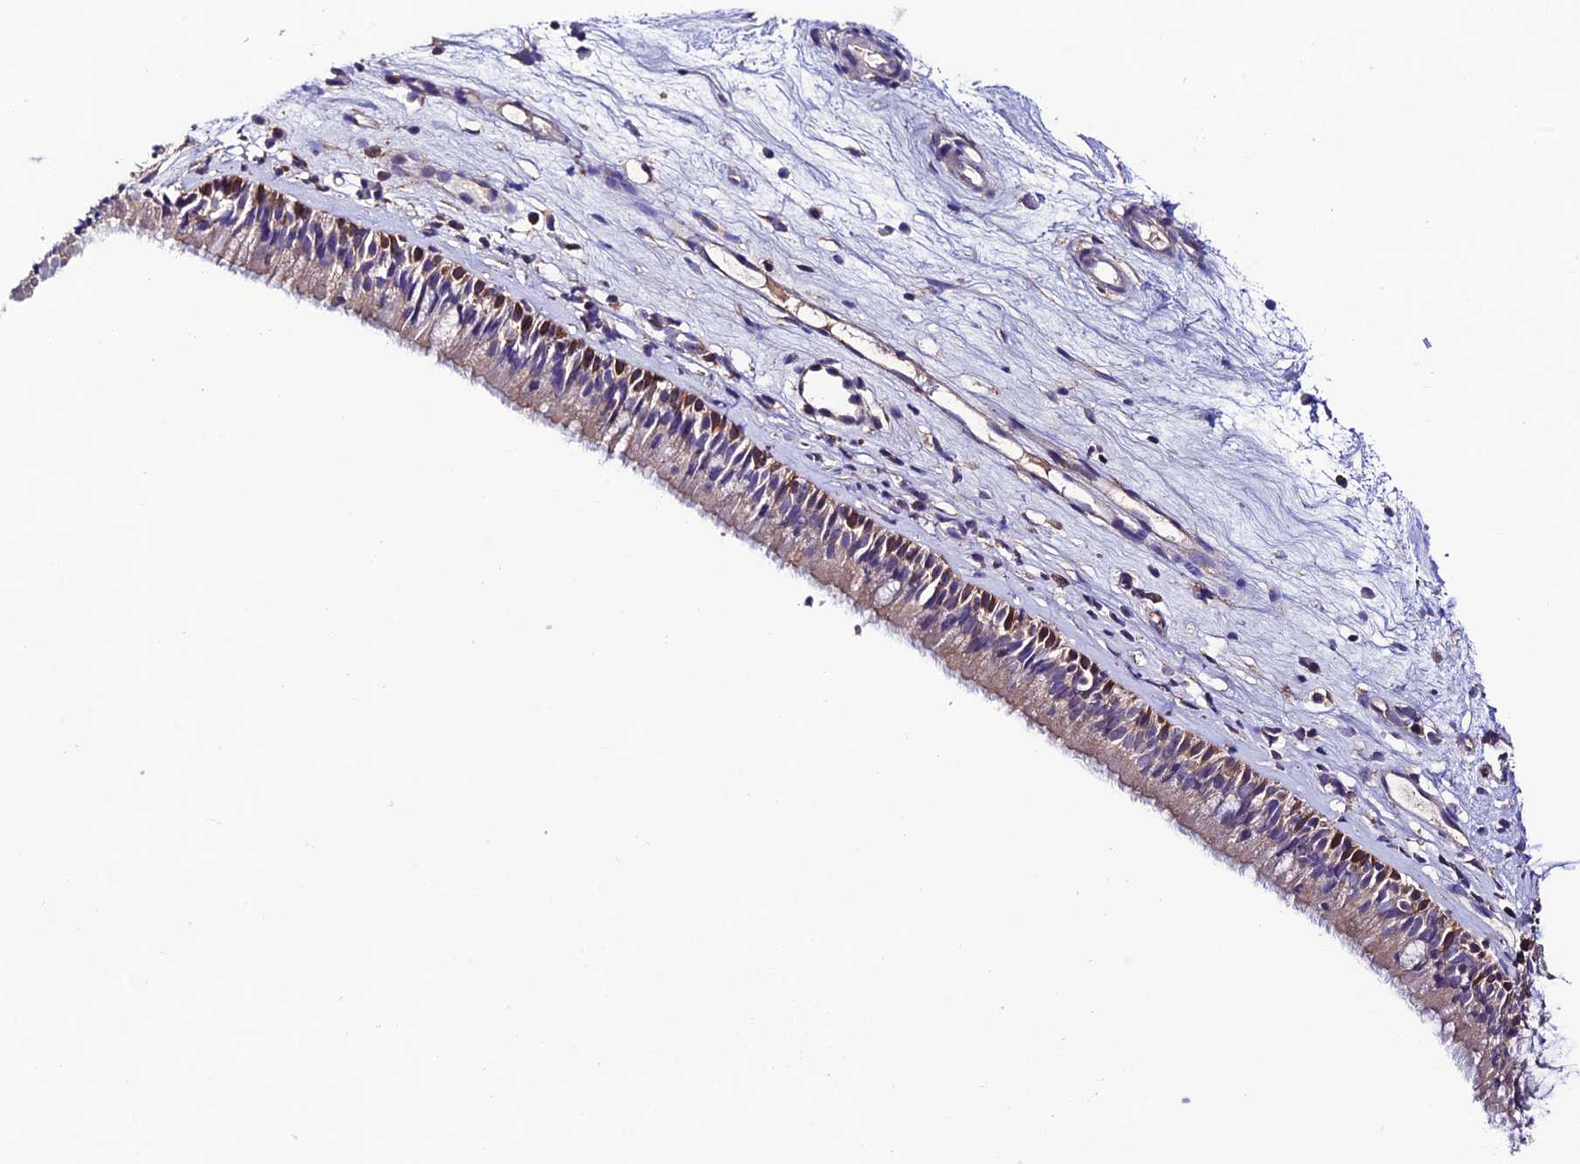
{"staining": {"intensity": "moderate", "quantity": "<25%", "location": "cytoplasmic/membranous"}, "tissue": "nasopharynx", "cell_type": "Respiratory epithelial cells", "image_type": "normal", "snomed": [{"axis": "morphology", "description": "Normal tissue, NOS"}, {"axis": "morphology", "description": "Inflammation, NOS"}, {"axis": "morphology", "description": "Malignant melanoma, Metastatic site"}, {"axis": "topography", "description": "Nasopharynx"}], "caption": "Human nasopharynx stained for a protein (brown) shows moderate cytoplasmic/membranous positive positivity in about <25% of respiratory epithelial cells.", "gene": "BRME1", "patient": {"sex": "male", "age": 70}}